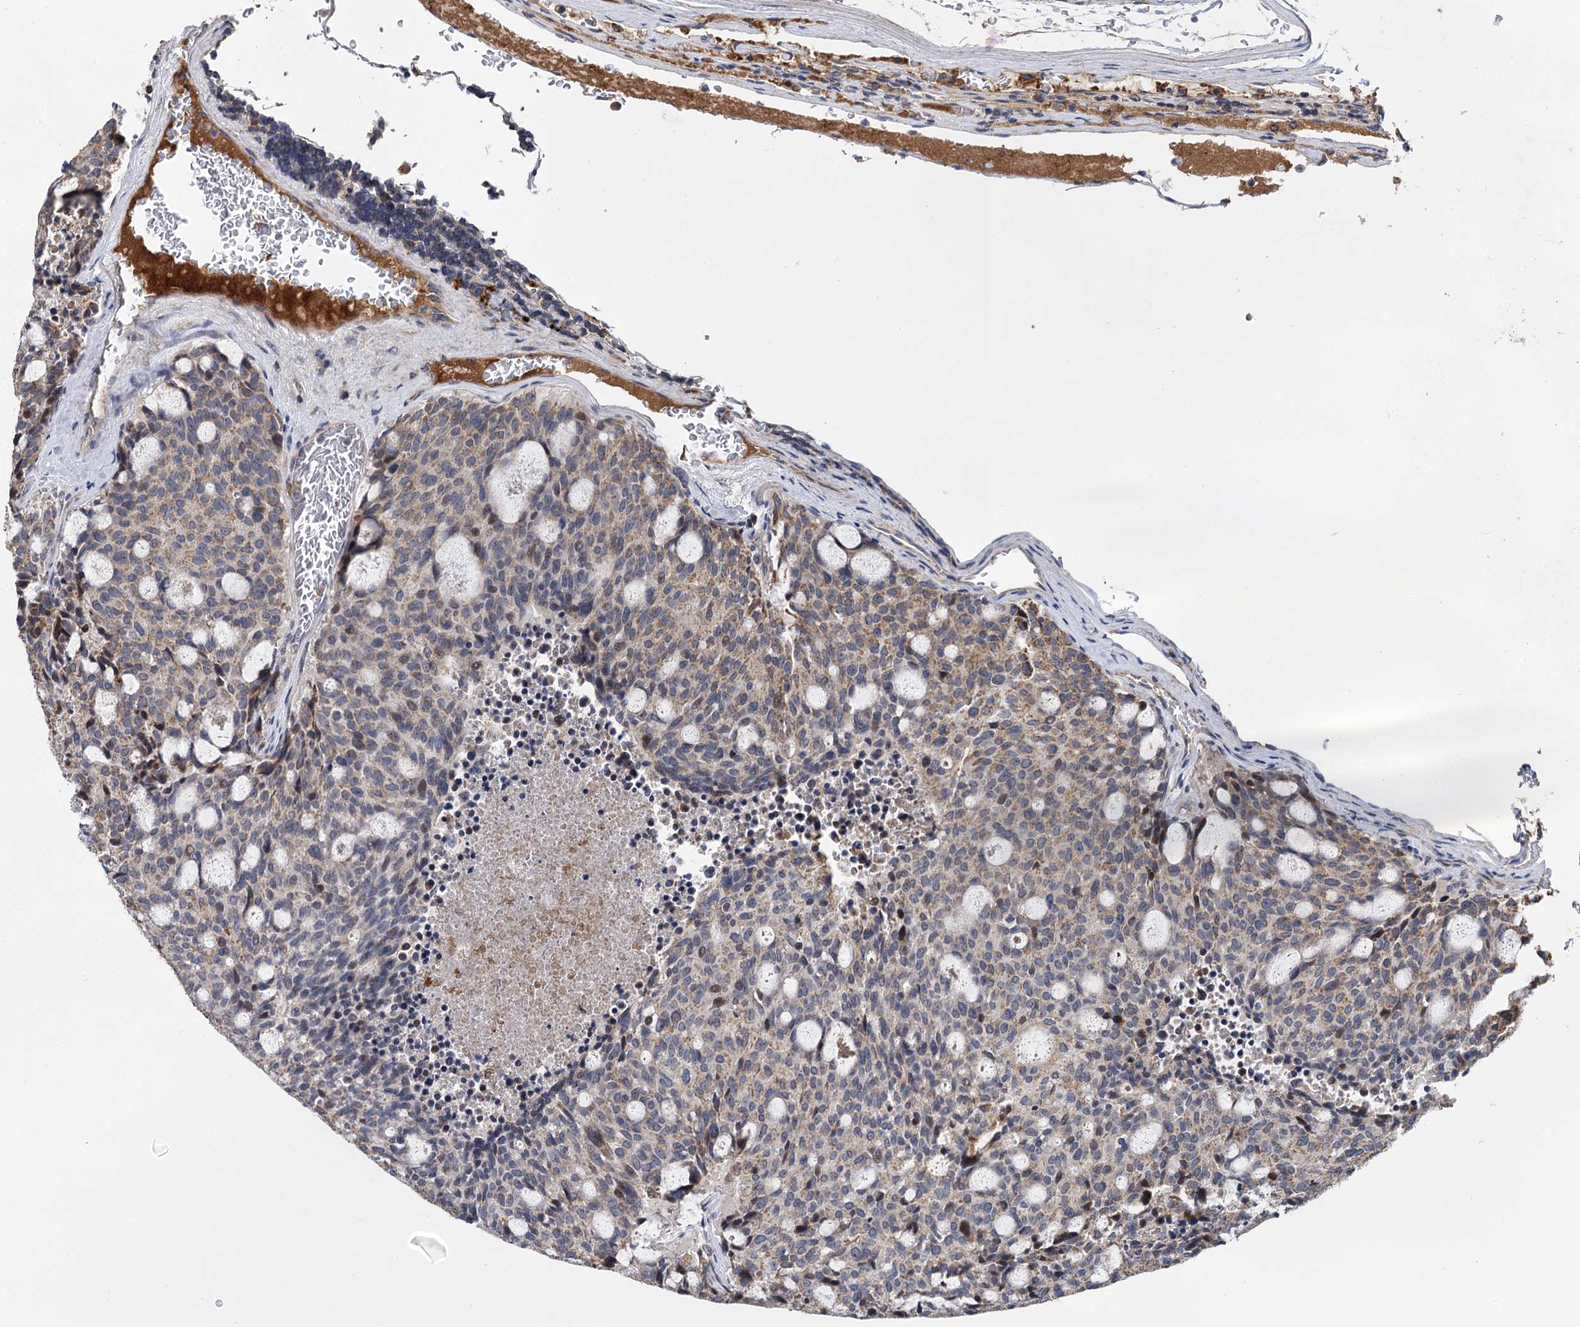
{"staining": {"intensity": "weak", "quantity": "<25%", "location": "cytoplasmic/membranous"}, "tissue": "carcinoid", "cell_type": "Tumor cells", "image_type": "cancer", "snomed": [{"axis": "morphology", "description": "Carcinoid, malignant, NOS"}, {"axis": "topography", "description": "Pancreas"}], "caption": "Carcinoid (malignant) stained for a protein using immunohistochemistry (IHC) displays no expression tumor cells.", "gene": "SPRYD3", "patient": {"sex": "female", "age": 54}}